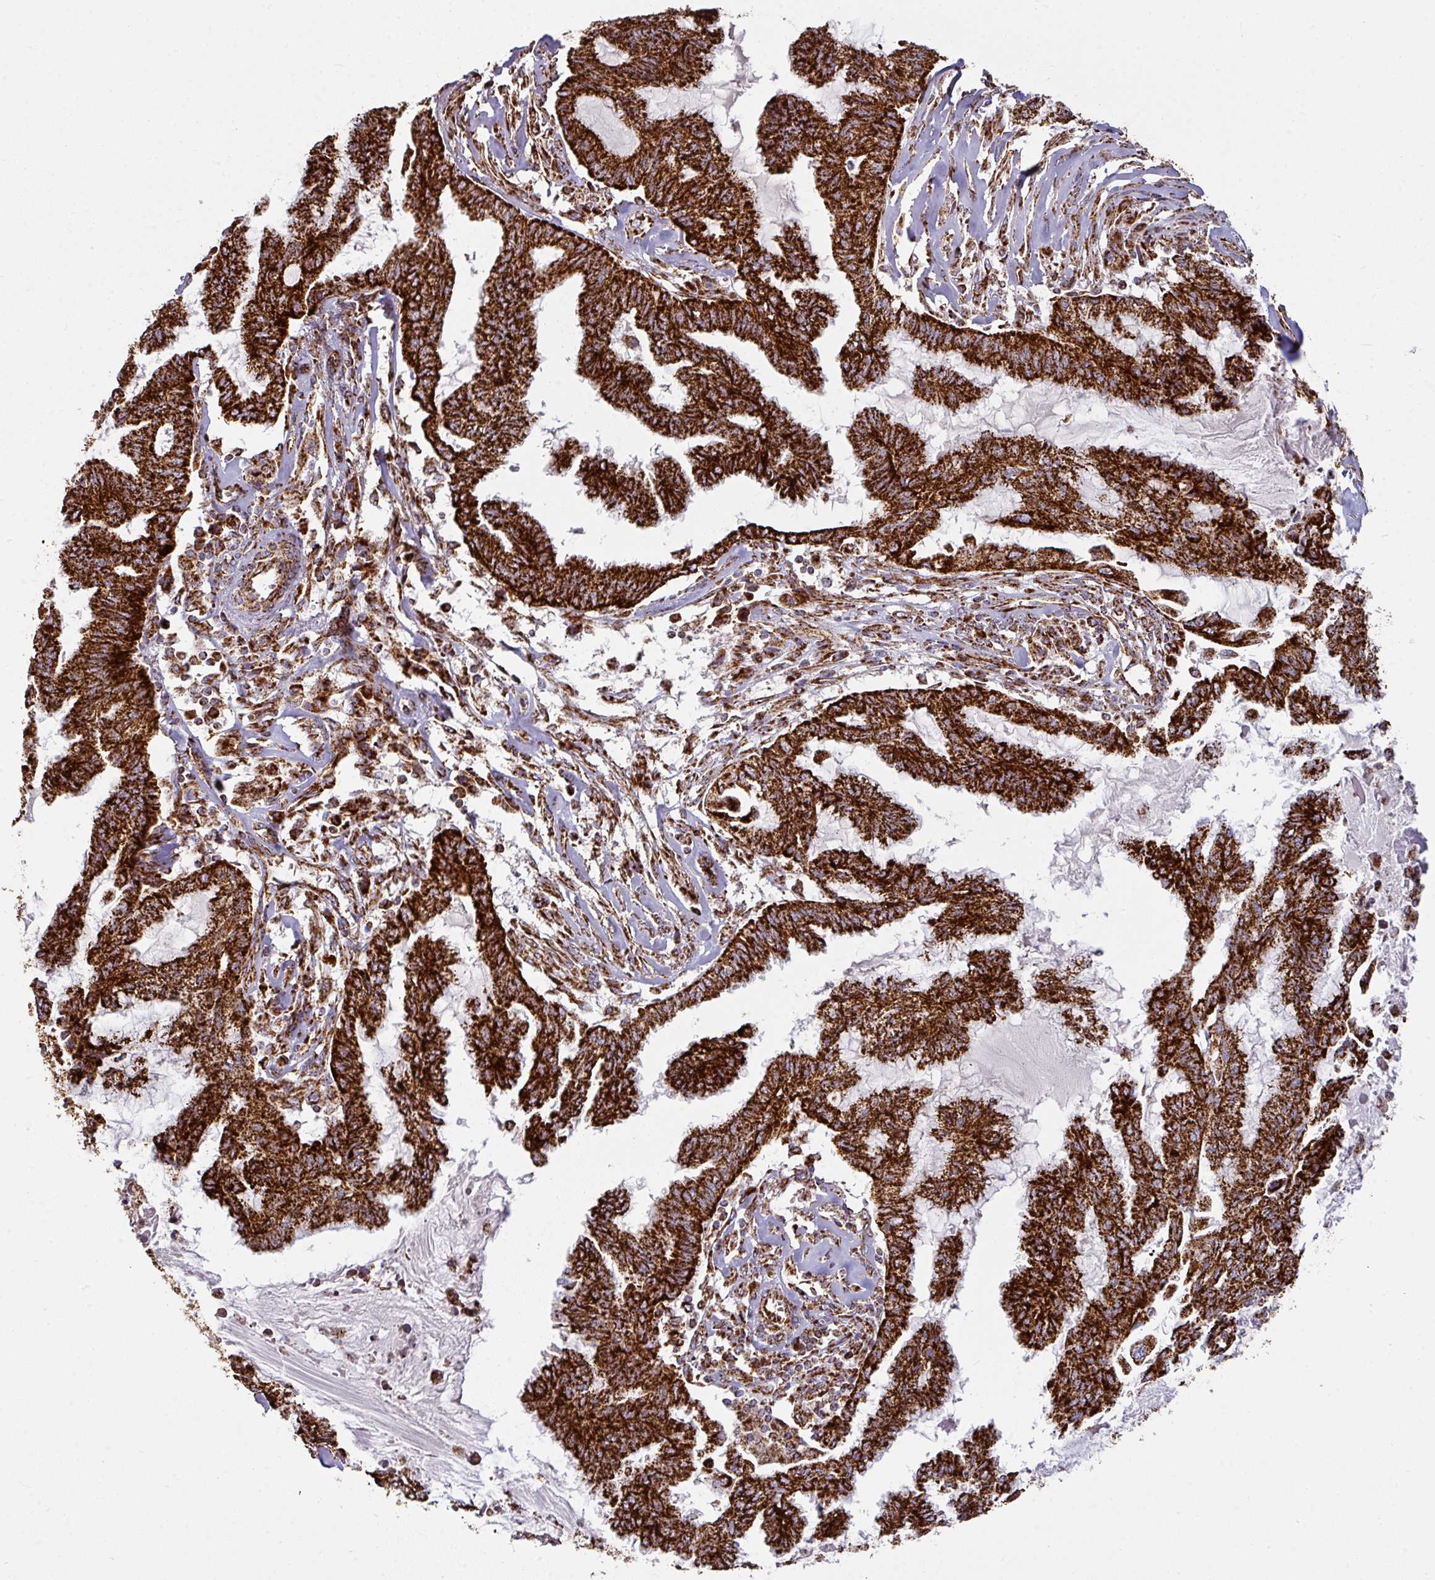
{"staining": {"intensity": "strong", "quantity": ">75%", "location": "cytoplasmic/membranous"}, "tissue": "endometrial cancer", "cell_type": "Tumor cells", "image_type": "cancer", "snomed": [{"axis": "morphology", "description": "Adenocarcinoma, NOS"}, {"axis": "topography", "description": "Endometrium"}], "caption": "This image displays immunohistochemistry staining of human endometrial adenocarcinoma, with high strong cytoplasmic/membranous positivity in about >75% of tumor cells.", "gene": "TRAP1", "patient": {"sex": "female", "age": 86}}